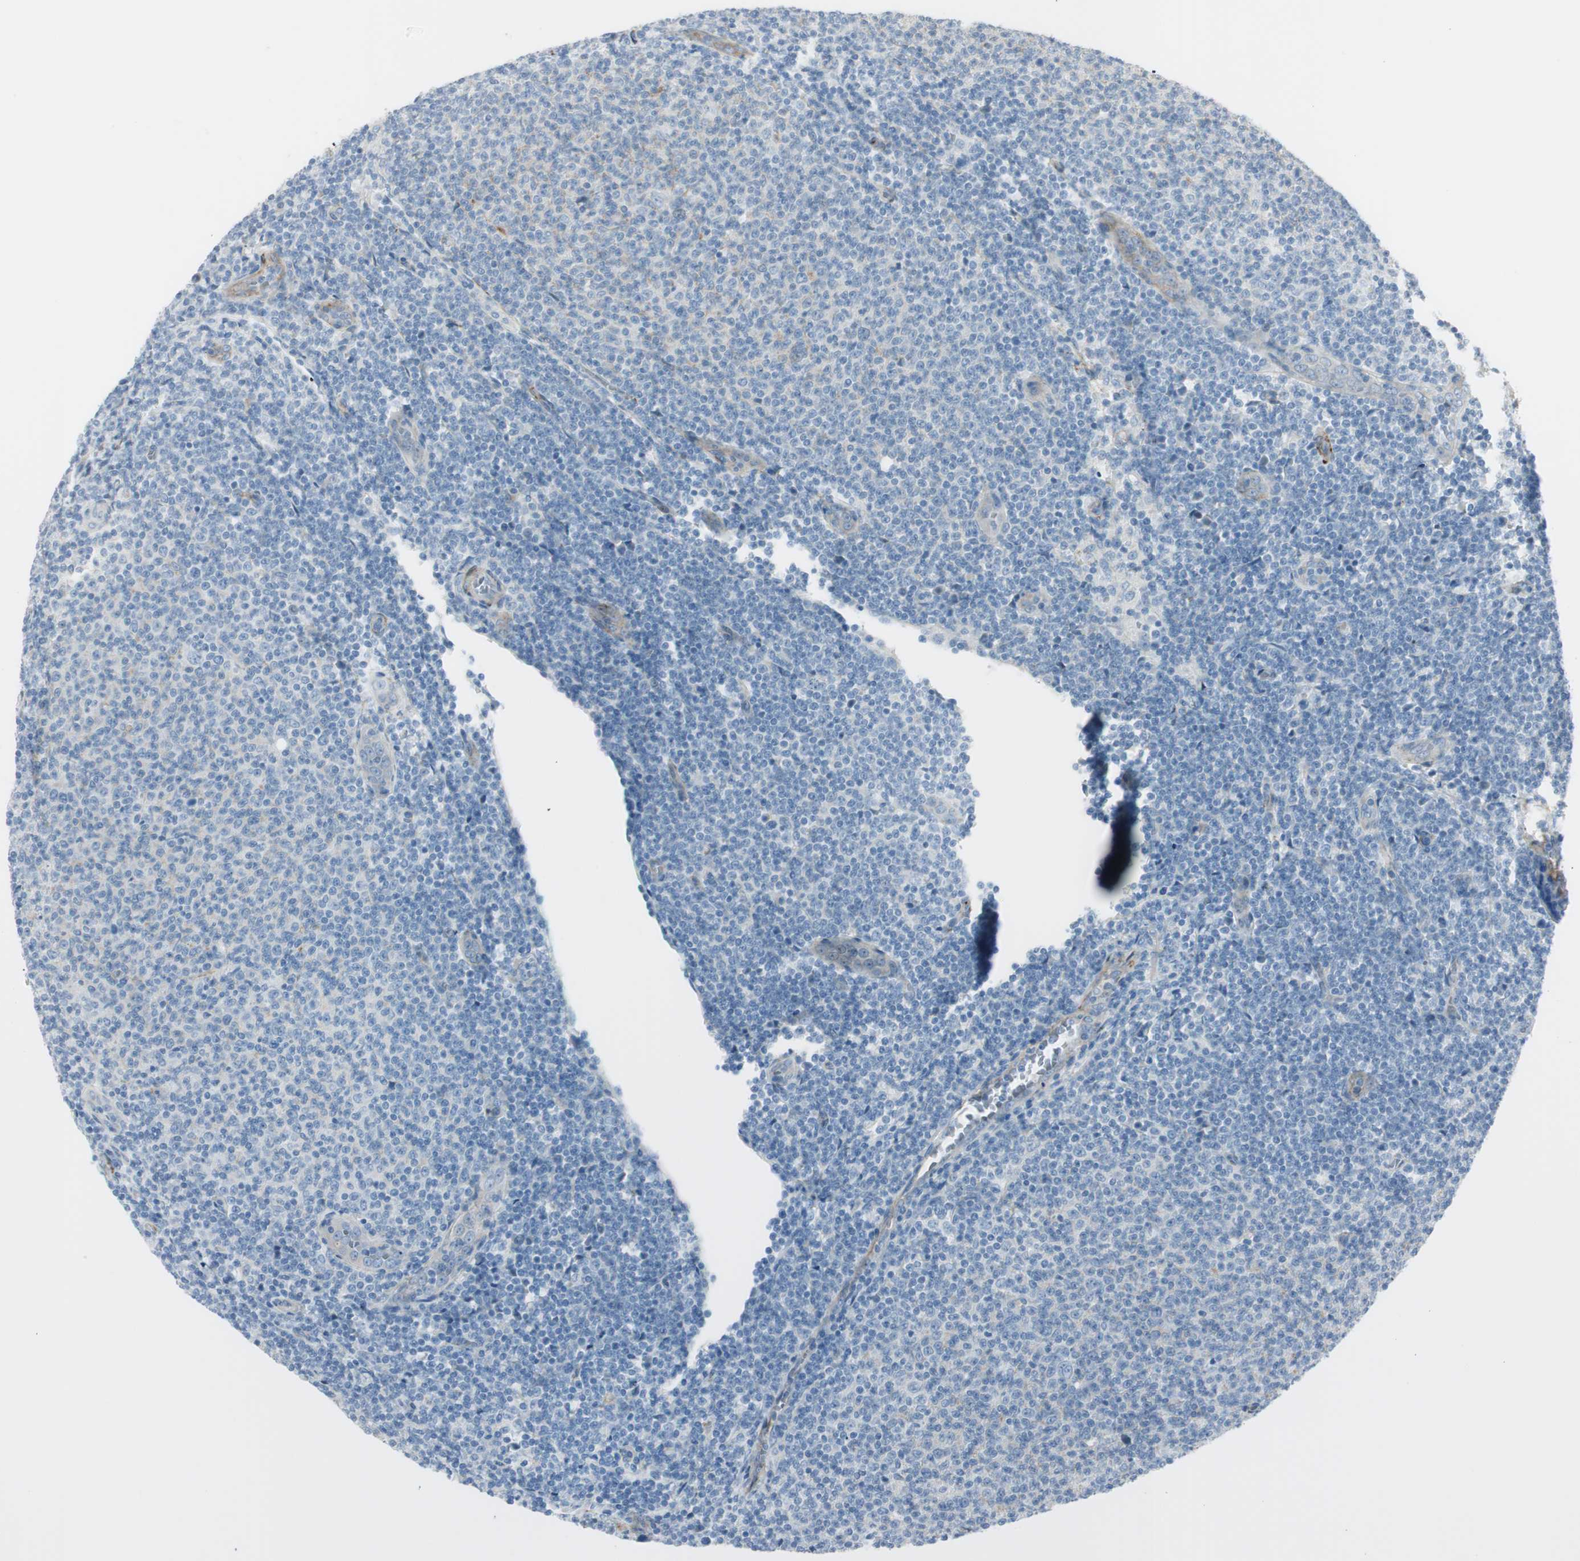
{"staining": {"intensity": "negative", "quantity": "none", "location": "none"}, "tissue": "lymphoma", "cell_type": "Tumor cells", "image_type": "cancer", "snomed": [{"axis": "morphology", "description": "Malignant lymphoma, non-Hodgkin's type, Low grade"}, {"axis": "topography", "description": "Lymph node"}], "caption": "A photomicrograph of human malignant lymphoma, non-Hodgkin's type (low-grade) is negative for staining in tumor cells.", "gene": "CACNA2D1", "patient": {"sex": "male", "age": 66}}